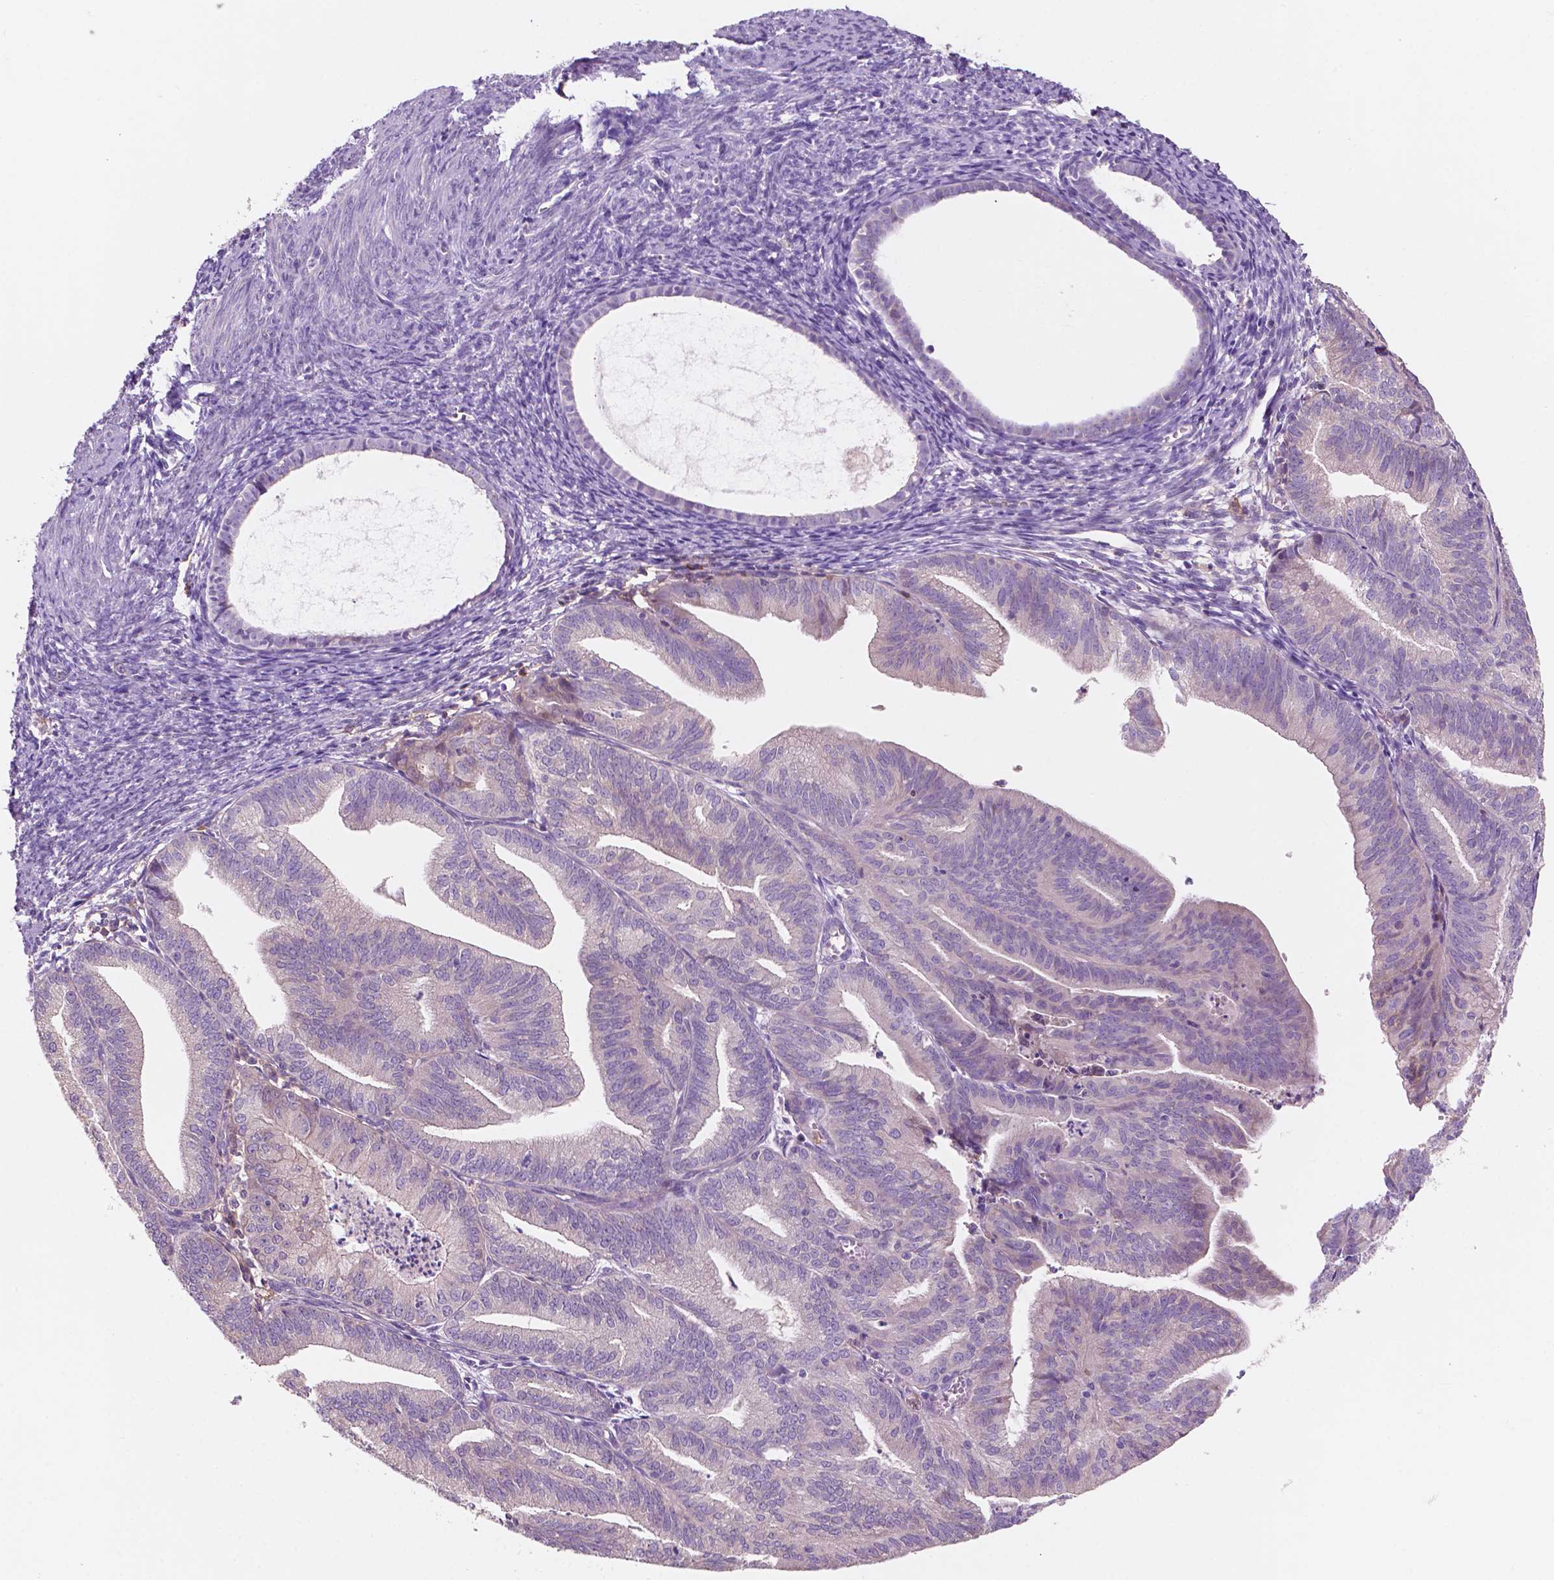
{"staining": {"intensity": "negative", "quantity": "none", "location": "none"}, "tissue": "endometrial cancer", "cell_type": "Tumor cells", "image_type": "cancer", "snomed": [{"axis": "morphology", "description": "Adenocarcinoma, NOS"}, {"axis": "topography", "description": "Endometrium"}], "caption": "High magnification brightfield microscopy of adenocarcinoma (endometrial) stained with DAB (brown) and counterstained with hematoxylin (blue): tumor cells show no significant positivity.", "gene": "SEMA4A", "patient": {"sex": "female", "age": 70}}